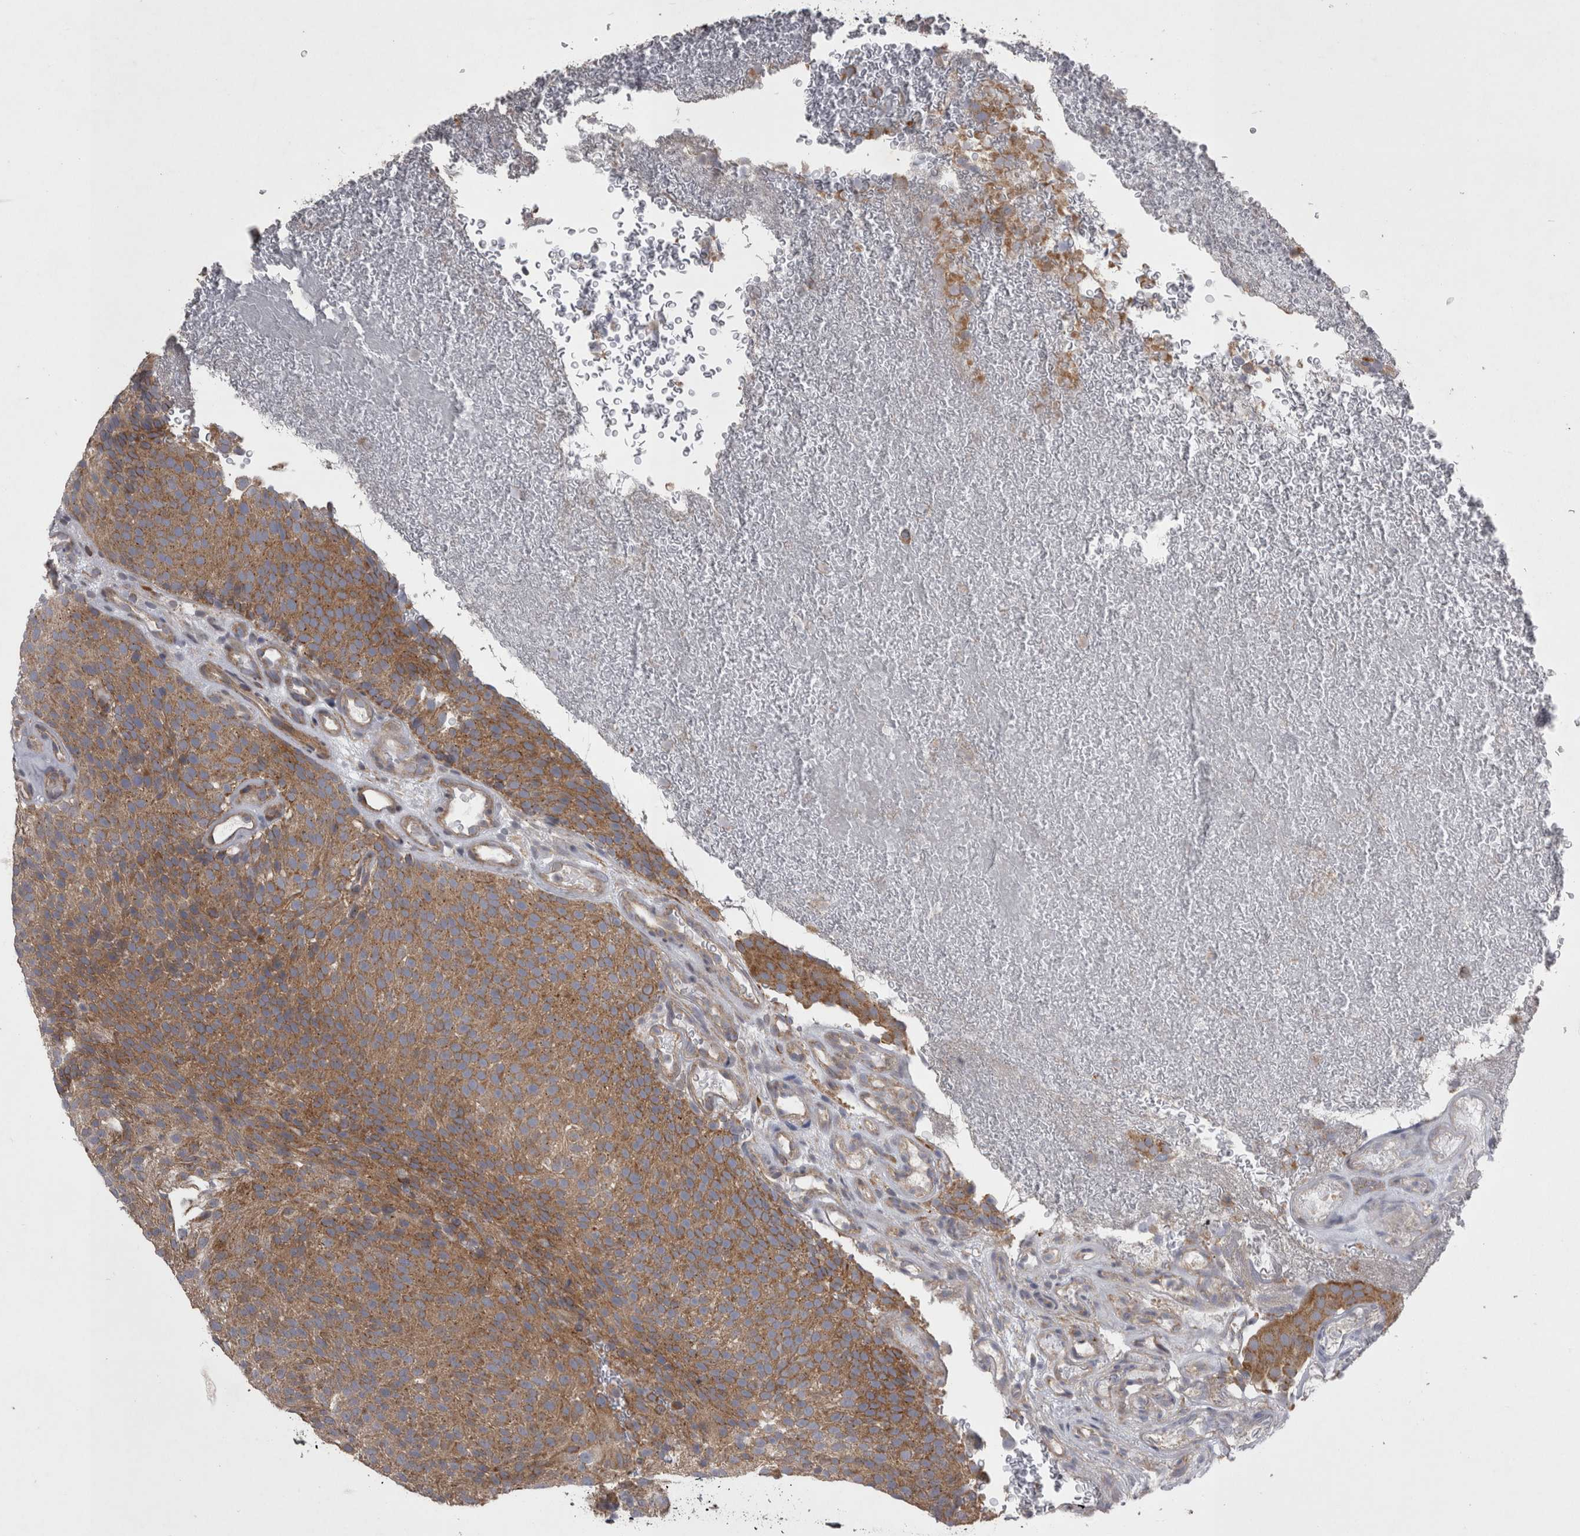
{"staining": {"intensity": "moderate", "quantity": ">75%", "location": "cytoplasmic/membranous"}, "tissue": "urothelial cancer", "cell_type": "Tumor cells", "image_type": "cancer", "snomed": [{"axis": "morphology", "description": "Urothelial carcinoma, Low grade"}, {"axis": "topography", "description": "Urinary bladder"}], "caption": "Immunohistochemistry (IHC) photomicrograph of neoplastic tissue: human urothelial carcinoma (low-grade) stained using immunohistochemistry exhibits medium levels of moderate protein expression localized specifically in the cytoplasmic/membranous of tumor cells, appearing as a cytoplasmic/membranous brown color.", "gene": "TSPOAP1", "patient": {"sex": "male", "age": 78}}